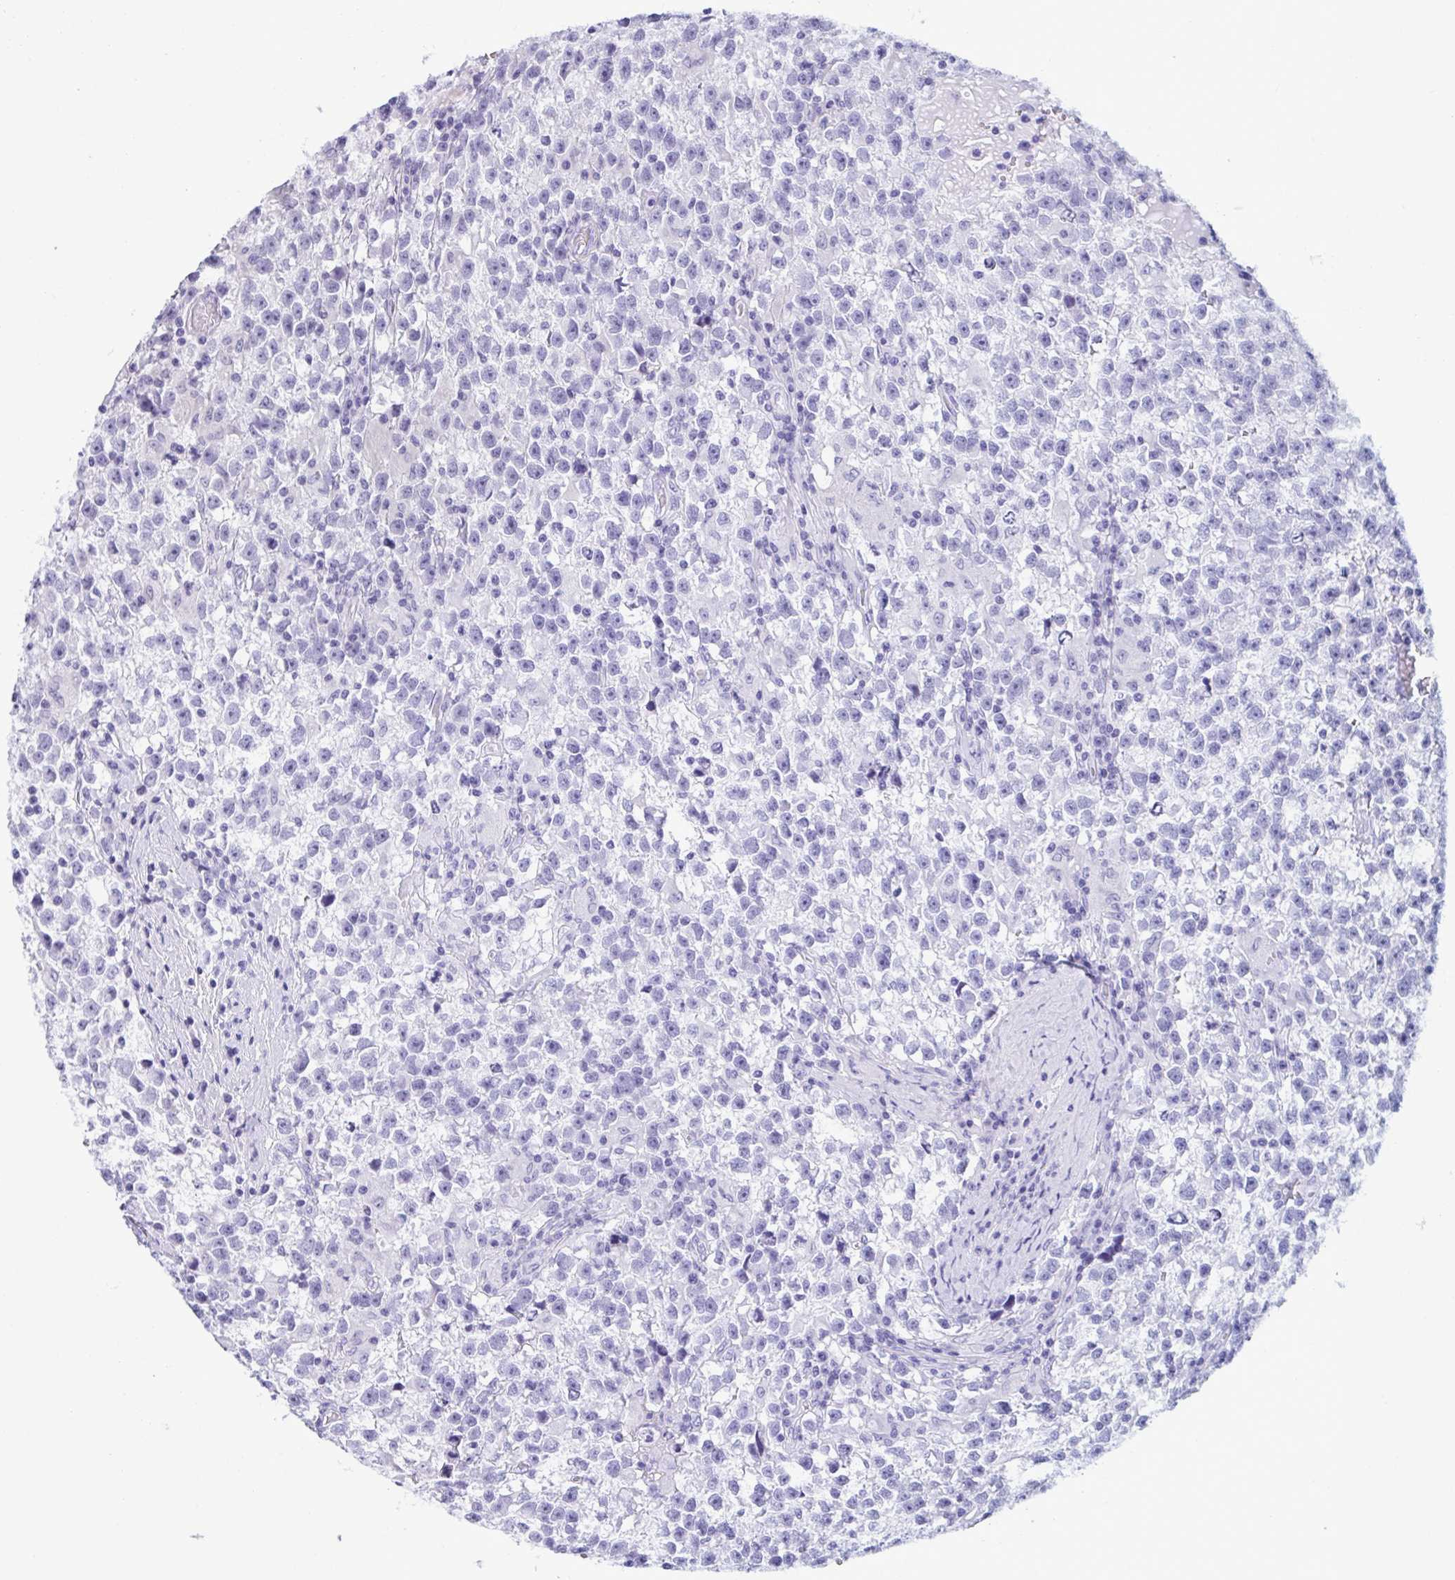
{"staining": {"intensity": "negative", "quantity": "none", "location": "none"}, "tissue": "testis cancer", "cell_type": "Tumor cells", "image_type": "cancer", "snomed": [{"axis": "morphology", "description": "Seminoma, NOS"}, {"axis": "topography", "description": "Testis"}], "caption": "An image of testis seminoma stained for a protein shows no brown staining in tumor cells.", "gene": "DOCK11", "patient": {"sex": "male", "age": 31}}